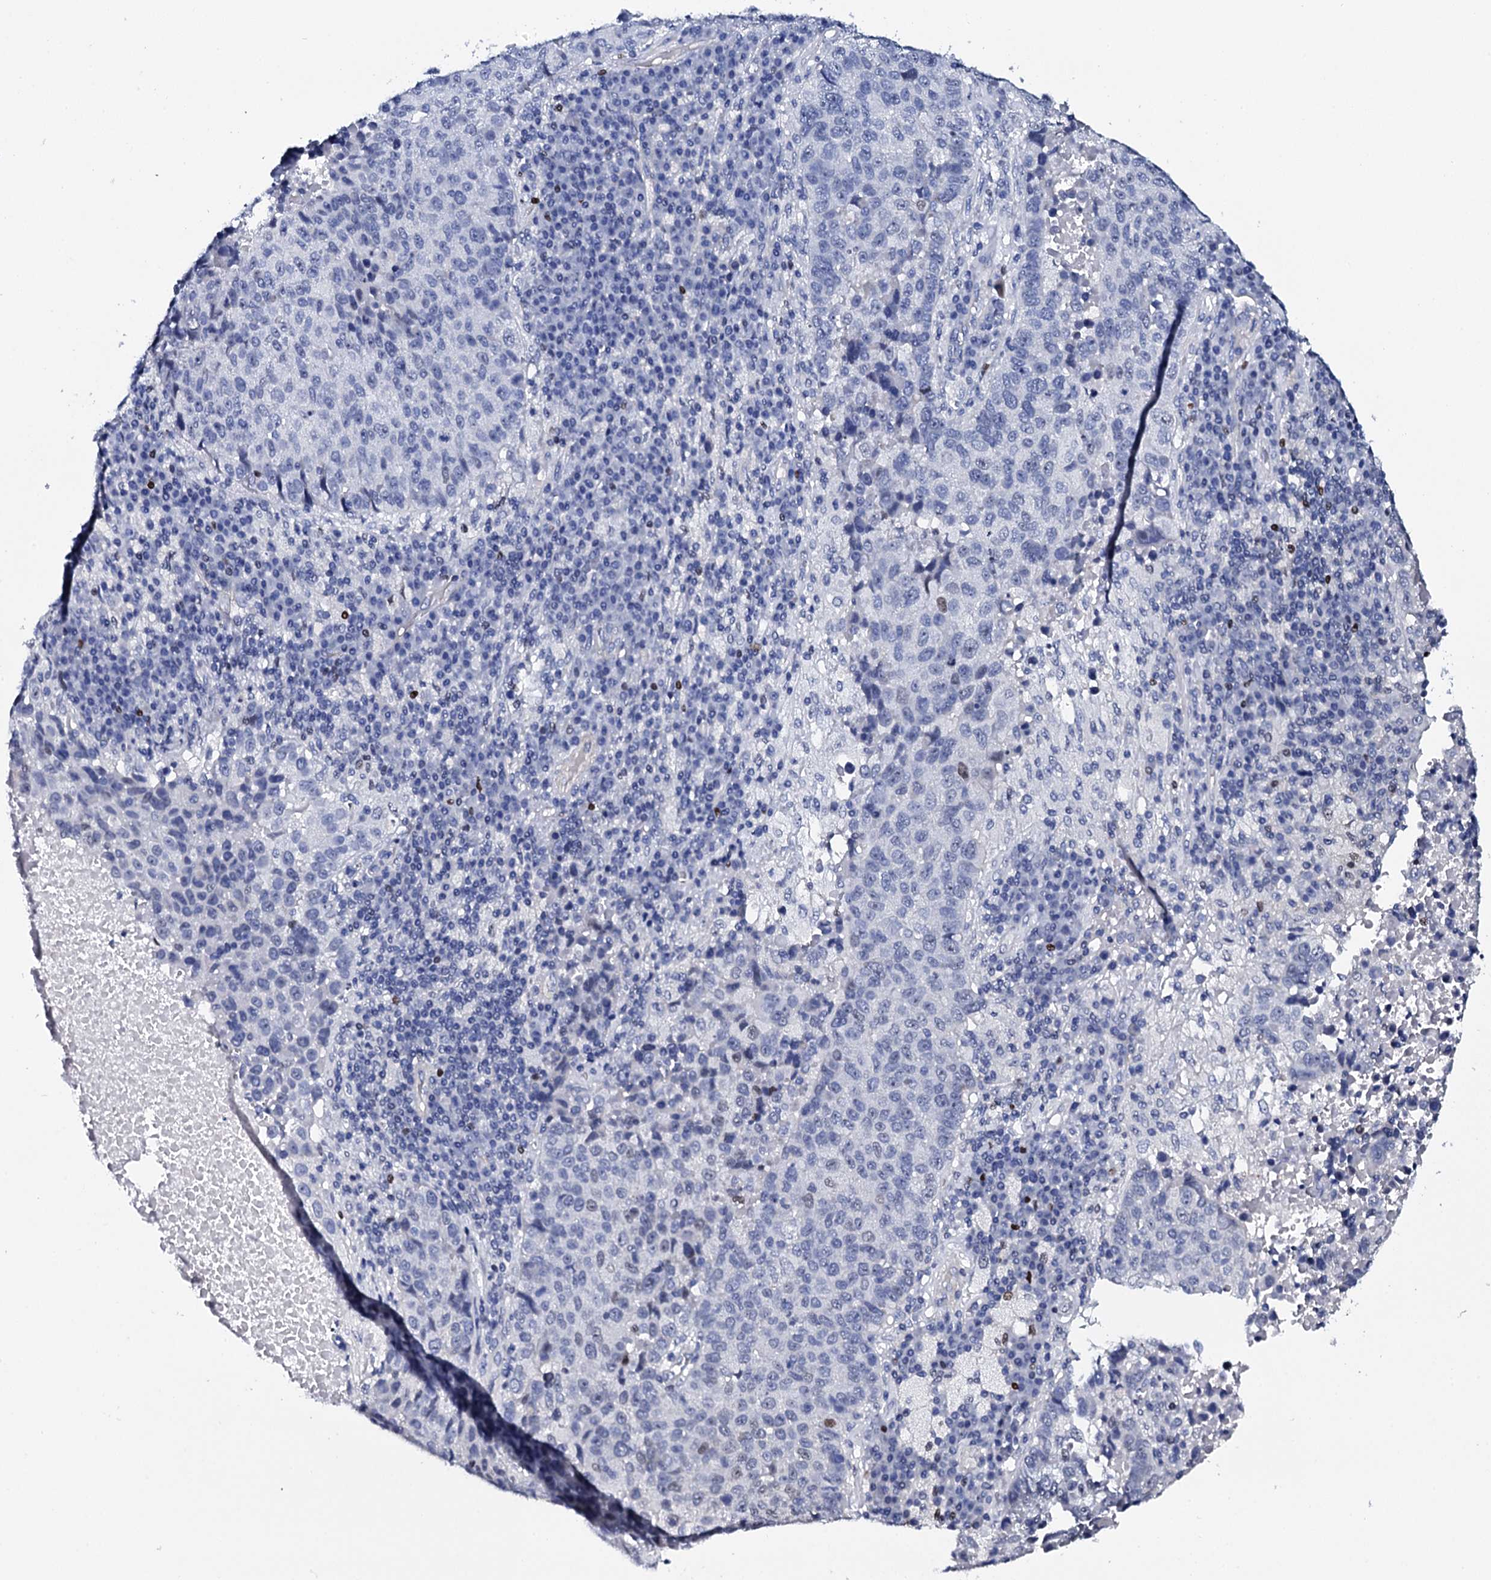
{"staining": {"intensity": "negative", "quantity": "none", "location": "none"}, "tissue": "lung cancer", "cell_type": "Tumor cells", "image_type": "cancer", "snomed": [{"axis": "morphology", "description": "Squamous cell carcinoma, NOS"}, {"axis": "topography", "description": "Lung"}], "caption": "A micrograph of lung cancer stained for a protein demonstrates no brown staining in tumor cells.", "gene": "NPM2", "patient": {"sex": "male", "age": 73}}